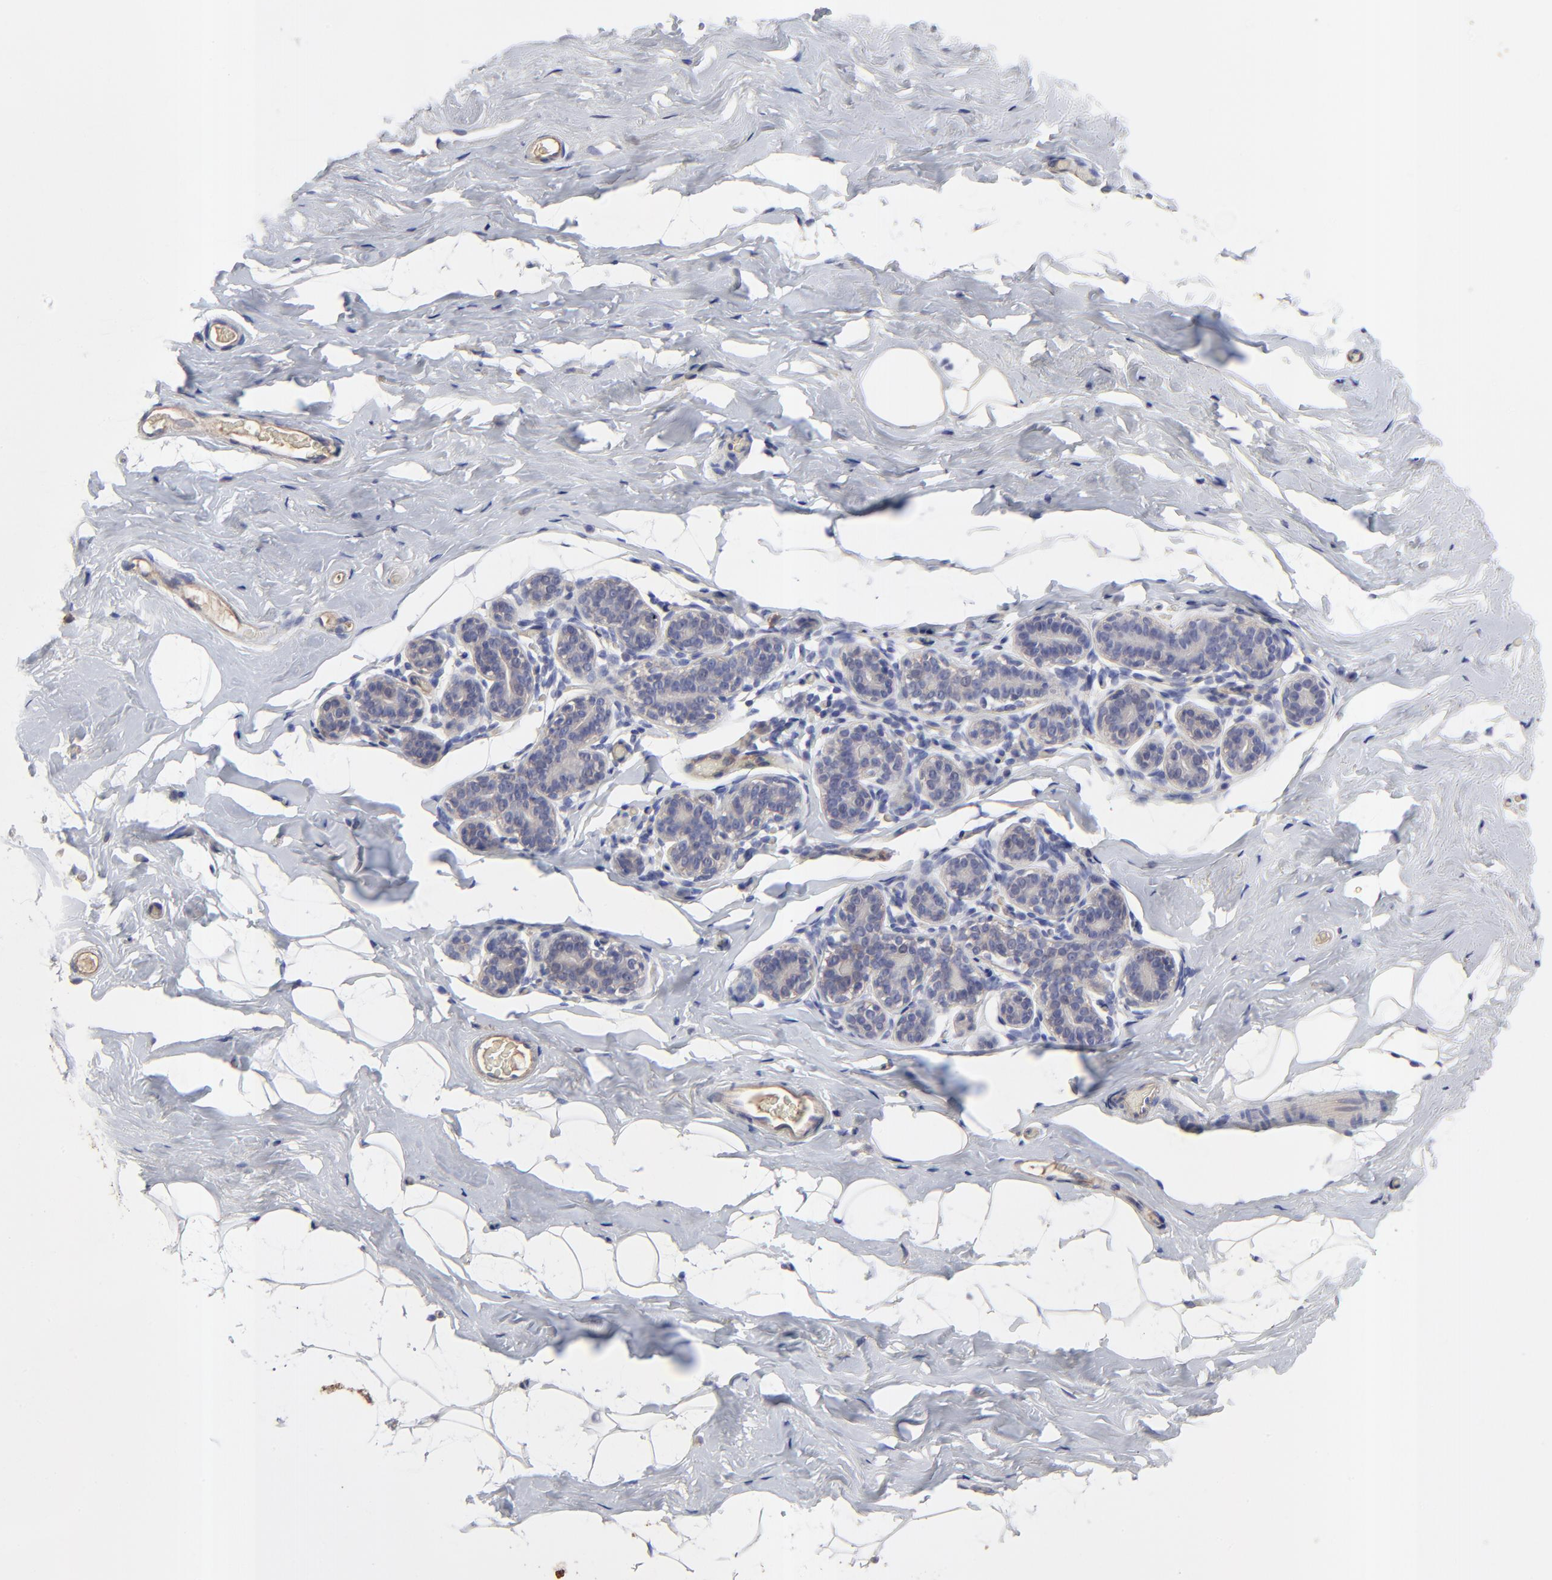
{"staining": {"intensity": "negative", "quantity": "none", "location": "none"}, "tissue": "breast", "cell_type": "Adipocytes", "image_type": "normal", "snomed": [{"axis": "morphology", "description": "Normal tissue, NOS"}, {"axis": "topography", "description": "Breast"}, {"axis": "topography", "description": "Soft tissue"}], "caption": "An image of breast stained for a protein reveals no brown staining in adipocytes. (Brightfield microscopy of DAB immunohistochemistry (IHC) at high magnification).", "gene": "SULF2", "patient": {"sex": "female", "age": 75}}